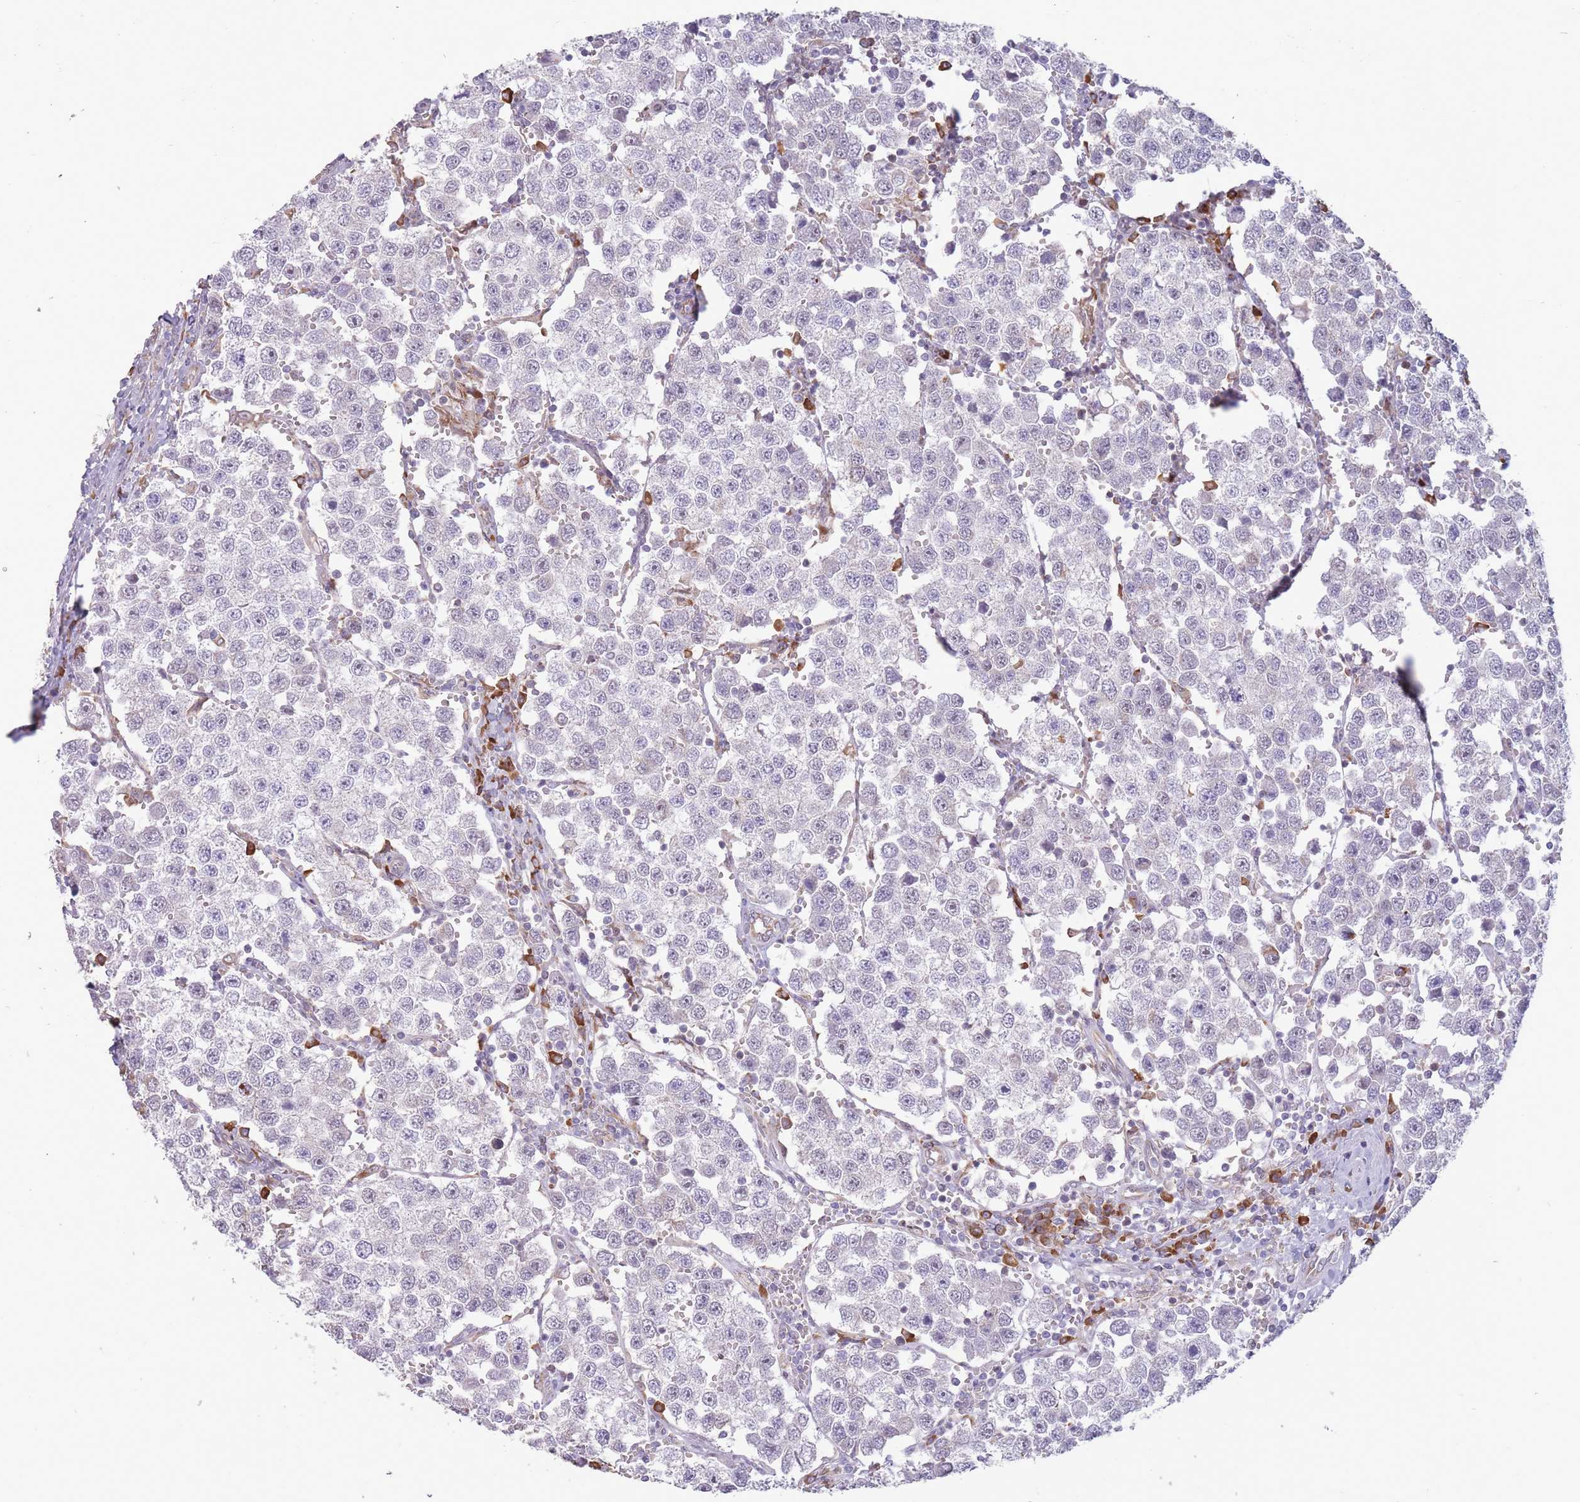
{"staining": {"intensity": "negative", "quantity": "none", "location": "none"}, "tissue": "testis cancer", "cell_type": "Tumor cells", "image_type": "cancer", "snomed": [{"axis": "morphology", "description": "Seminoma, NOS"}, {"axis": "topography", "description": "Testis"}], "caption": "DAB immunohistochemical staining of testis cancer reveals no significant positivity in tumor cells.", "gene": "TRAPPC5", "patient": {"sex": "male", "age": 37}}